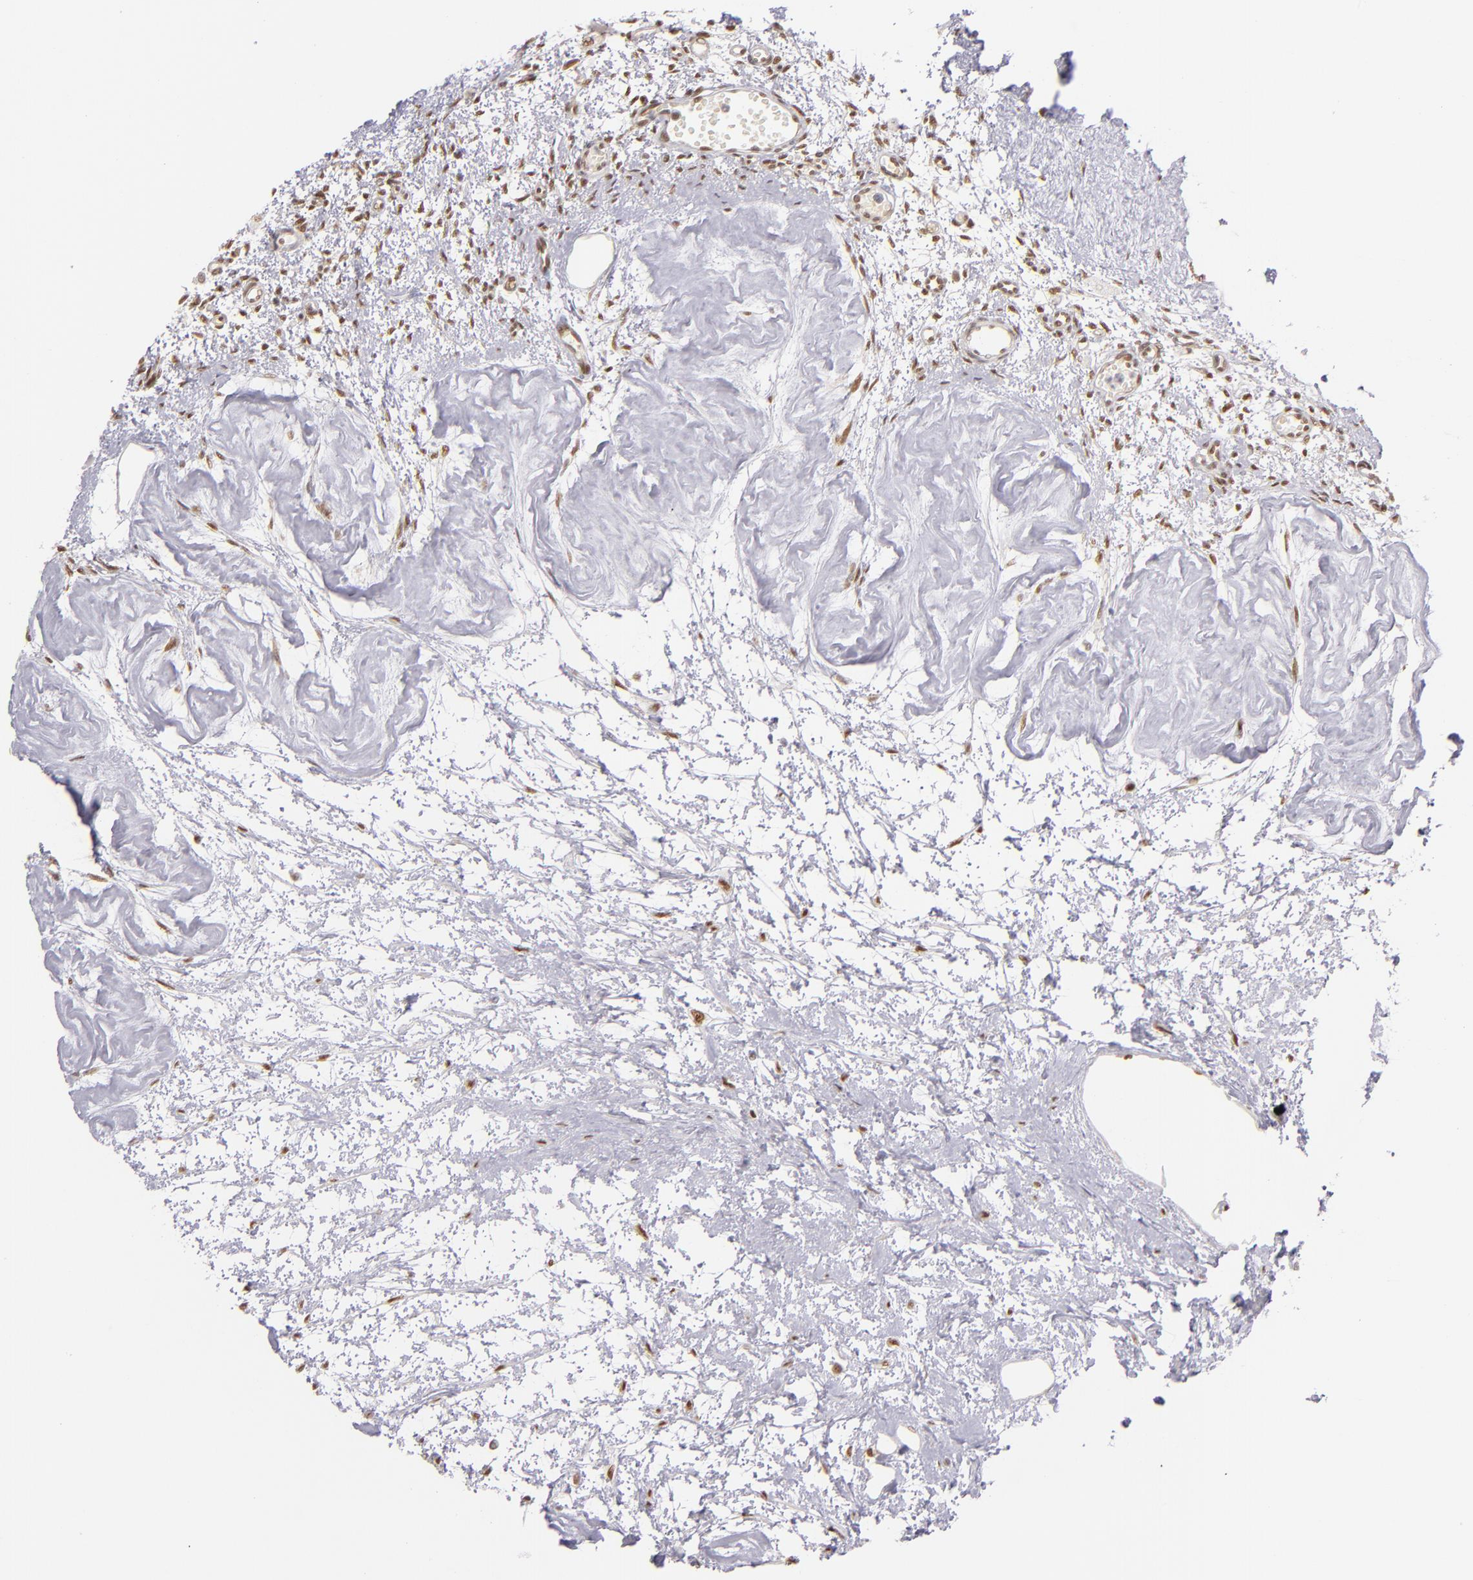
{"staining": {"intensity": "moderate", "quantity": ">75%", "location": "nuclear"}, "tissue": "ovary", "cell_type": "Ovarian stroma cells", "image_type": "normal", "snomed": [{"axis": "morphology", "description": "Normal tissue, NOS"}, {"axis": "topography", "description": "Ovary"}], "caption": "A high-resolution image shows immunohistochemistry staining of normal ovary, which shows moderate nuclear staining in about >75% of ovarian stroma cells. (Stains: DAB (3,3'-diaminobenzidine) in brown, nuclei in blue, Microscopy: brightfield microscopy at high magnification).", "gene": "NCOR2", "patient": {"sex": "female", "age": 33}}